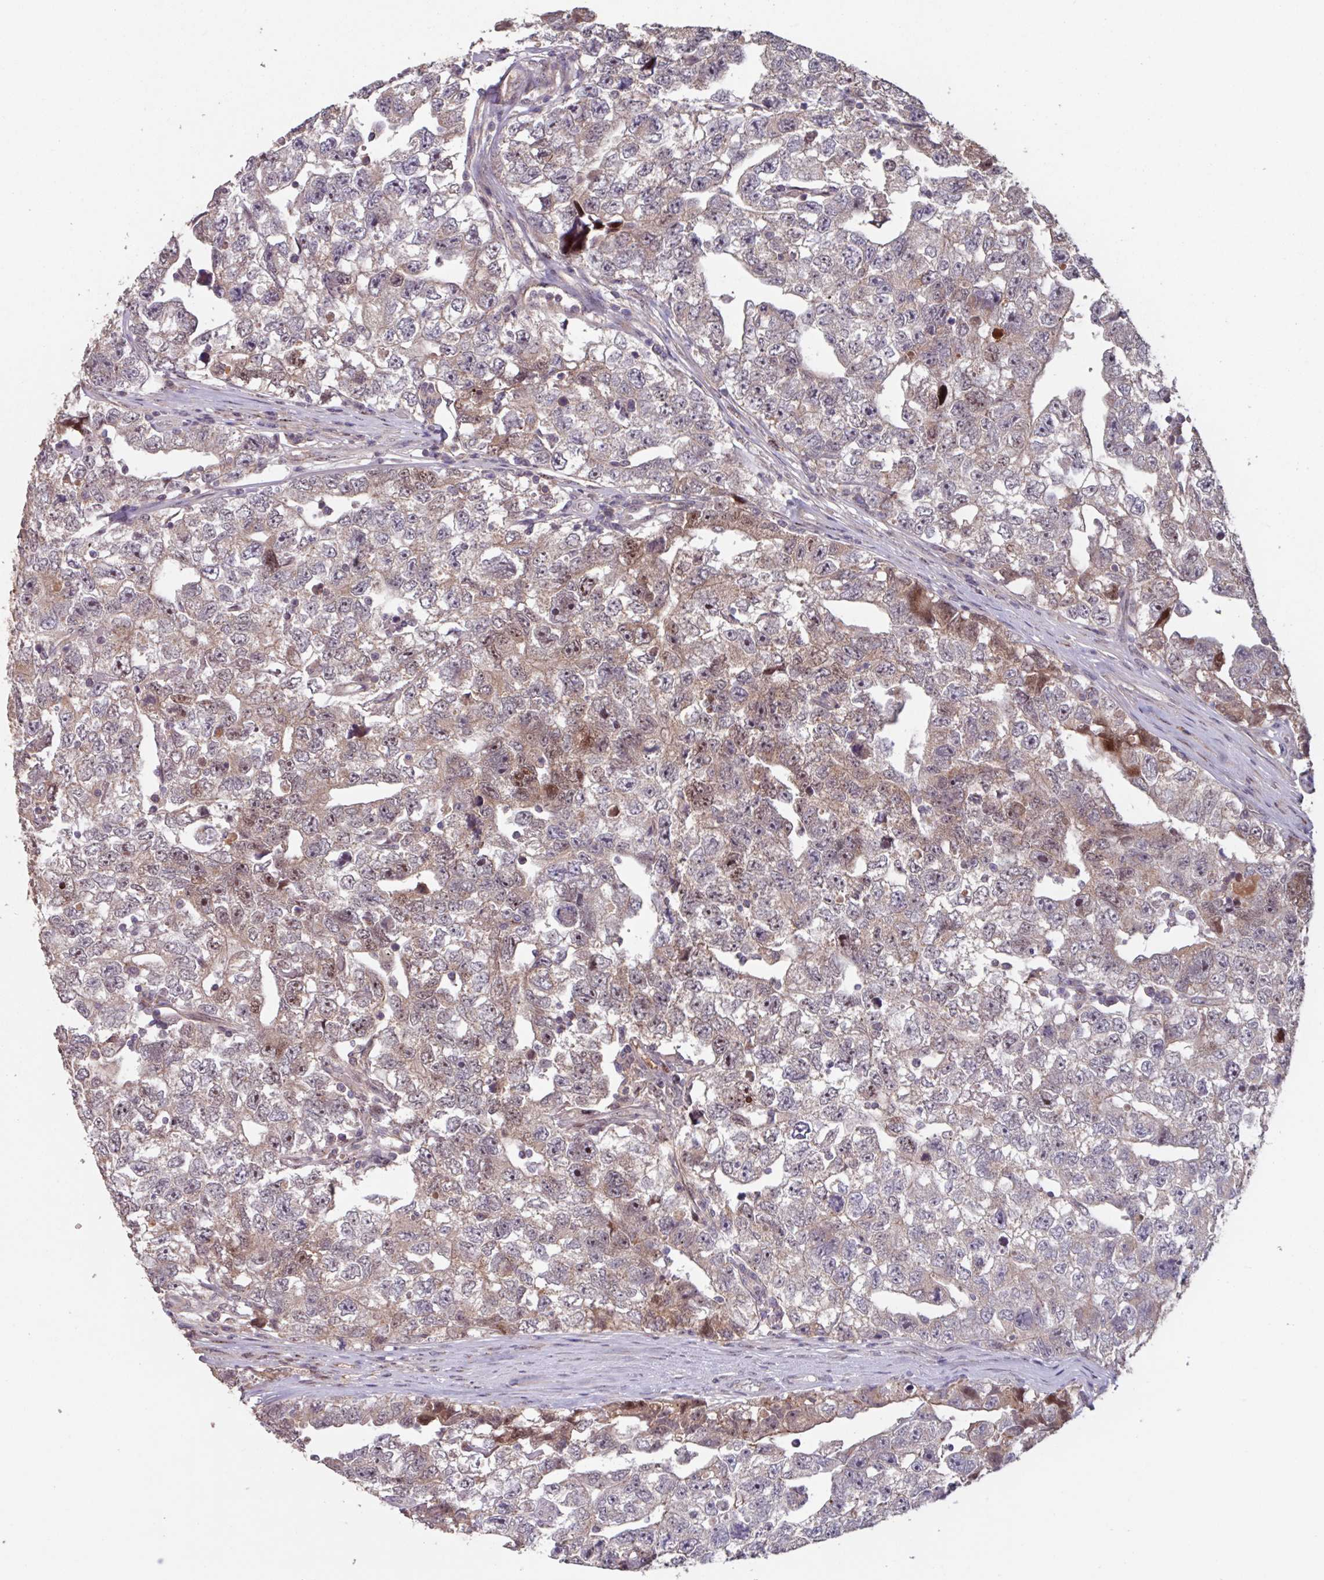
{"staining": {"intensity": "moderate", "quantity": "<25%", "location": "nuclear"}, "tissue": "testis cancer", "cell_type": "Tumor cells", "image_type": "cancer", "snomed": [{"axis": "morphology", "description": "Carcinoma, Embryonal, NOS"}, {"axis": "topography", "description": "Testis"}], "caption": "Testis cancer stained for a protein (brown) exhibits moderate nuclear positive positivity in about <25% of tumor cells.", "gene": "TMEM88", "patient": {"sex": "male", "age": 22}}